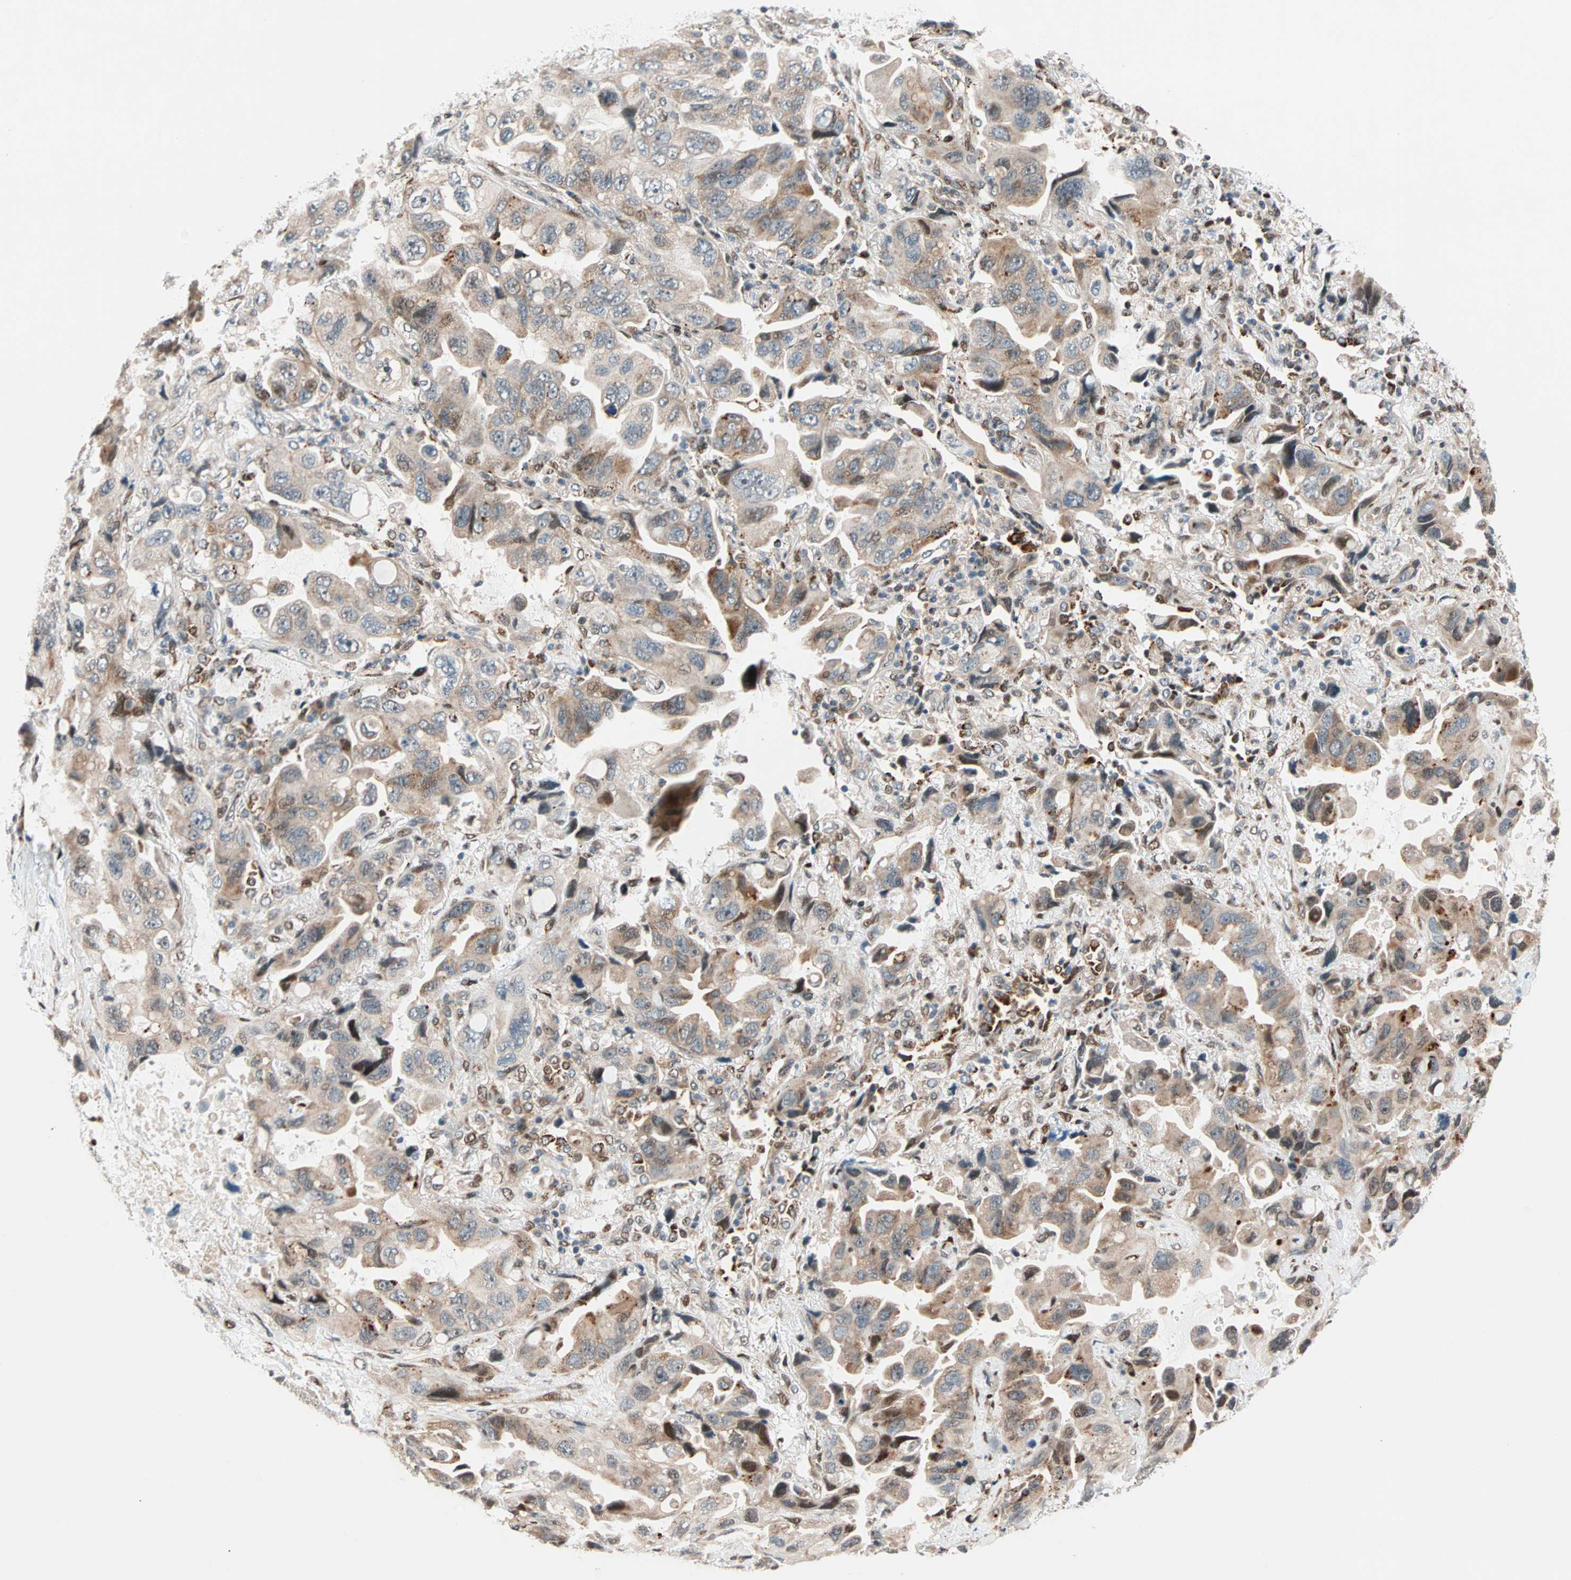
{"staining": {"intensity": "moderate", "quantity": ">75%", "location": "cytoplasmic/membranous"}, "tissue": "lung cancer", "cell_type": "Tumor cells", "image_type": "cancer", "snomed": [{"axis": "morphology", "description": "Squamous cell carcinoma, NOS"}, {"axis": "topography", "description": "Lung"}], "caption": "Lung squamous cell carcinoma stained for a protein (brown) exhibits moderate cytoplasmic/membranous positive staining in approximately >75% of tumor cells.", "gene": "HECW1", "patient": {"sex": "female", "age": 73}}